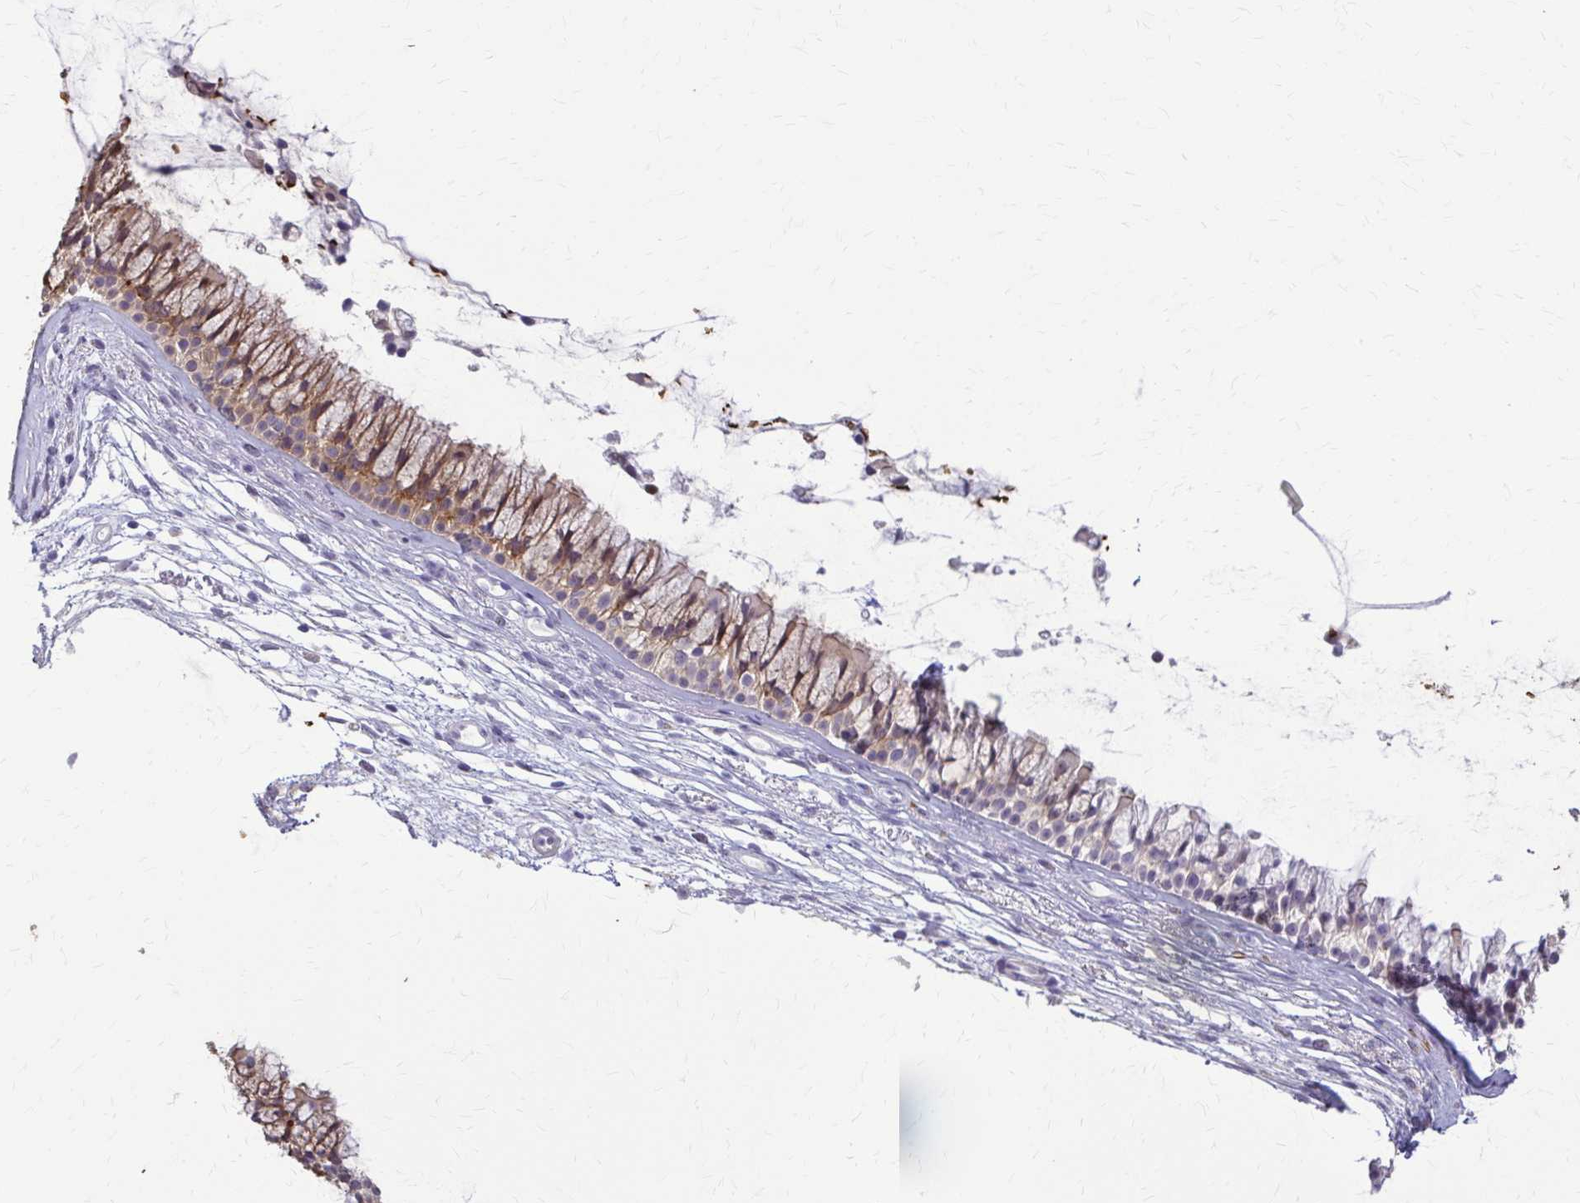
{"staining": {"intensity": "moderate", "quantity": ">75%", "location": "cytoplasmic/membranous"}, "tissue": "nasopharynx", "cell_type": "Respiratory epithelial cells", "image_type": "normal", "snomed": [{"axis": "morphology", "description": "Normal tissue, NOS"}, {"axis": "topography", "description": "Nasopharynx"}], "caption": "The photomicrograph demonstrates staining of benign nasopharynx, revealing moderate cytoplasmic/membranous protein positivity (brown color) within respiratory epithelial cells. The protein is shown in brown color, while the nuclei are stained blue.", "gene": "ZNF34", "patient": {"sex": "female", "age": 75}}